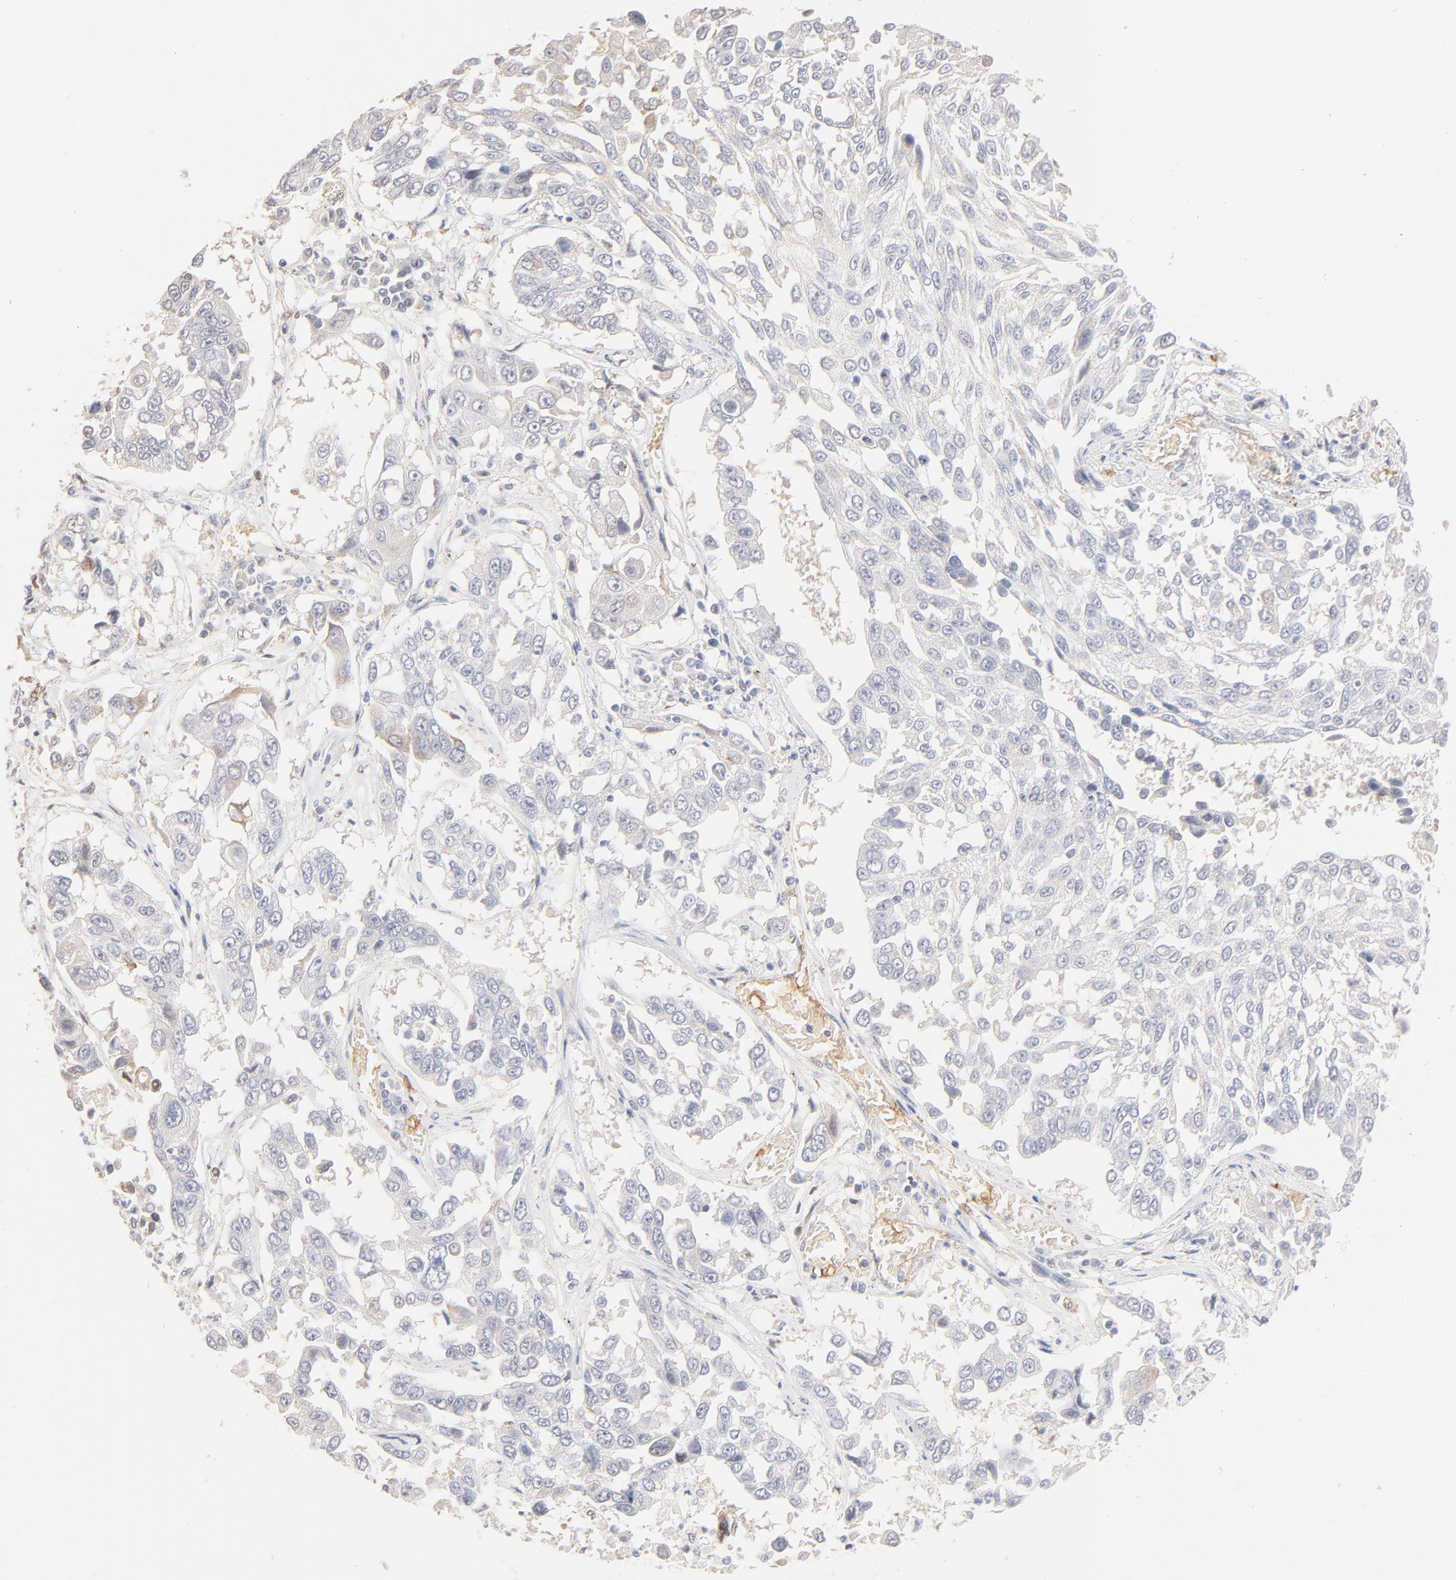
{"staining": {"intensity": "weak", "quantity": "<25%", "location": "cytoplasmic/membranous"}, "tissue": "lung cancer", "cell_type": "Tumor cells", "image_type": "cancer", "snomed": [{"axis": "morphology", "description": "Squamous cell carcinoma, NOS"}, {"axis": "topography", "description": "Lung"}], "caption": "Immunohistochemical staining of human lung cancer (squamous cell carcinoma) exhibits no significant expression in tumor cells. The staining is performed using DAB brown chromogen with nuclei counter-stained in using hematoxylin.", "gene": "SPTB", "patient": {"sex": "male", "age": 71}}